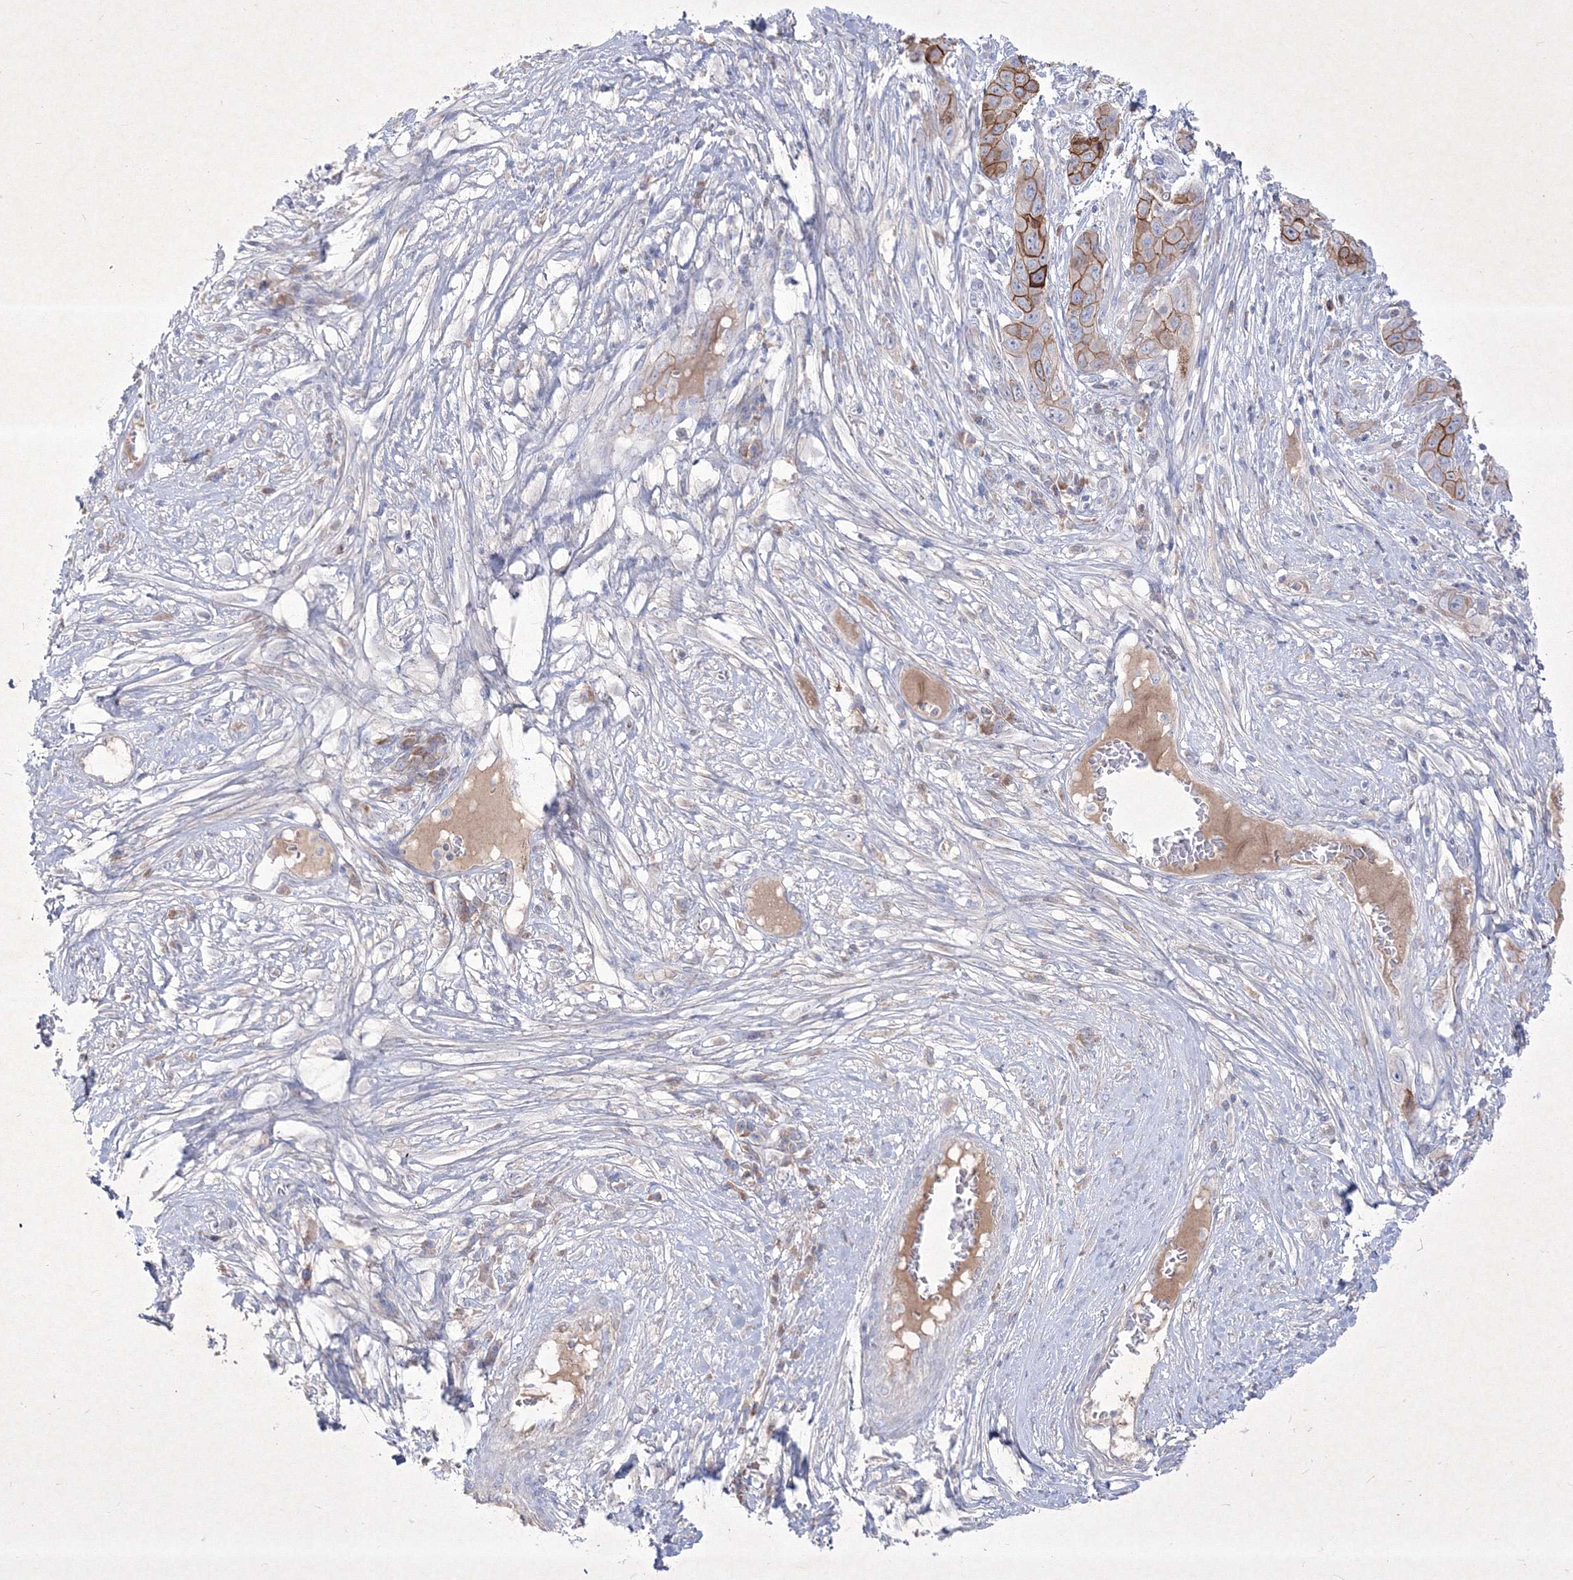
{"staining": {"intensity": "strong", "quantity": ">75%", "location": "cytoplasmic/membranous"}, "tissue": "skin cancer", "cell_type": "Tumor cells", "image_type": "cancer", "snomed": [{"axis": "morphology", "description": "Squamous cell carcinoma, NOS"}, {"axis": "topography", "description": "Skin"}], "caption": "Tumor cells exhibit high levels of strong cytoplasmic/membranous positivity in about >75% of cells in human skin squamous cell carcinoma.", "gene": "TMEM139", "patient": {"sex": "male", "age": 55}}